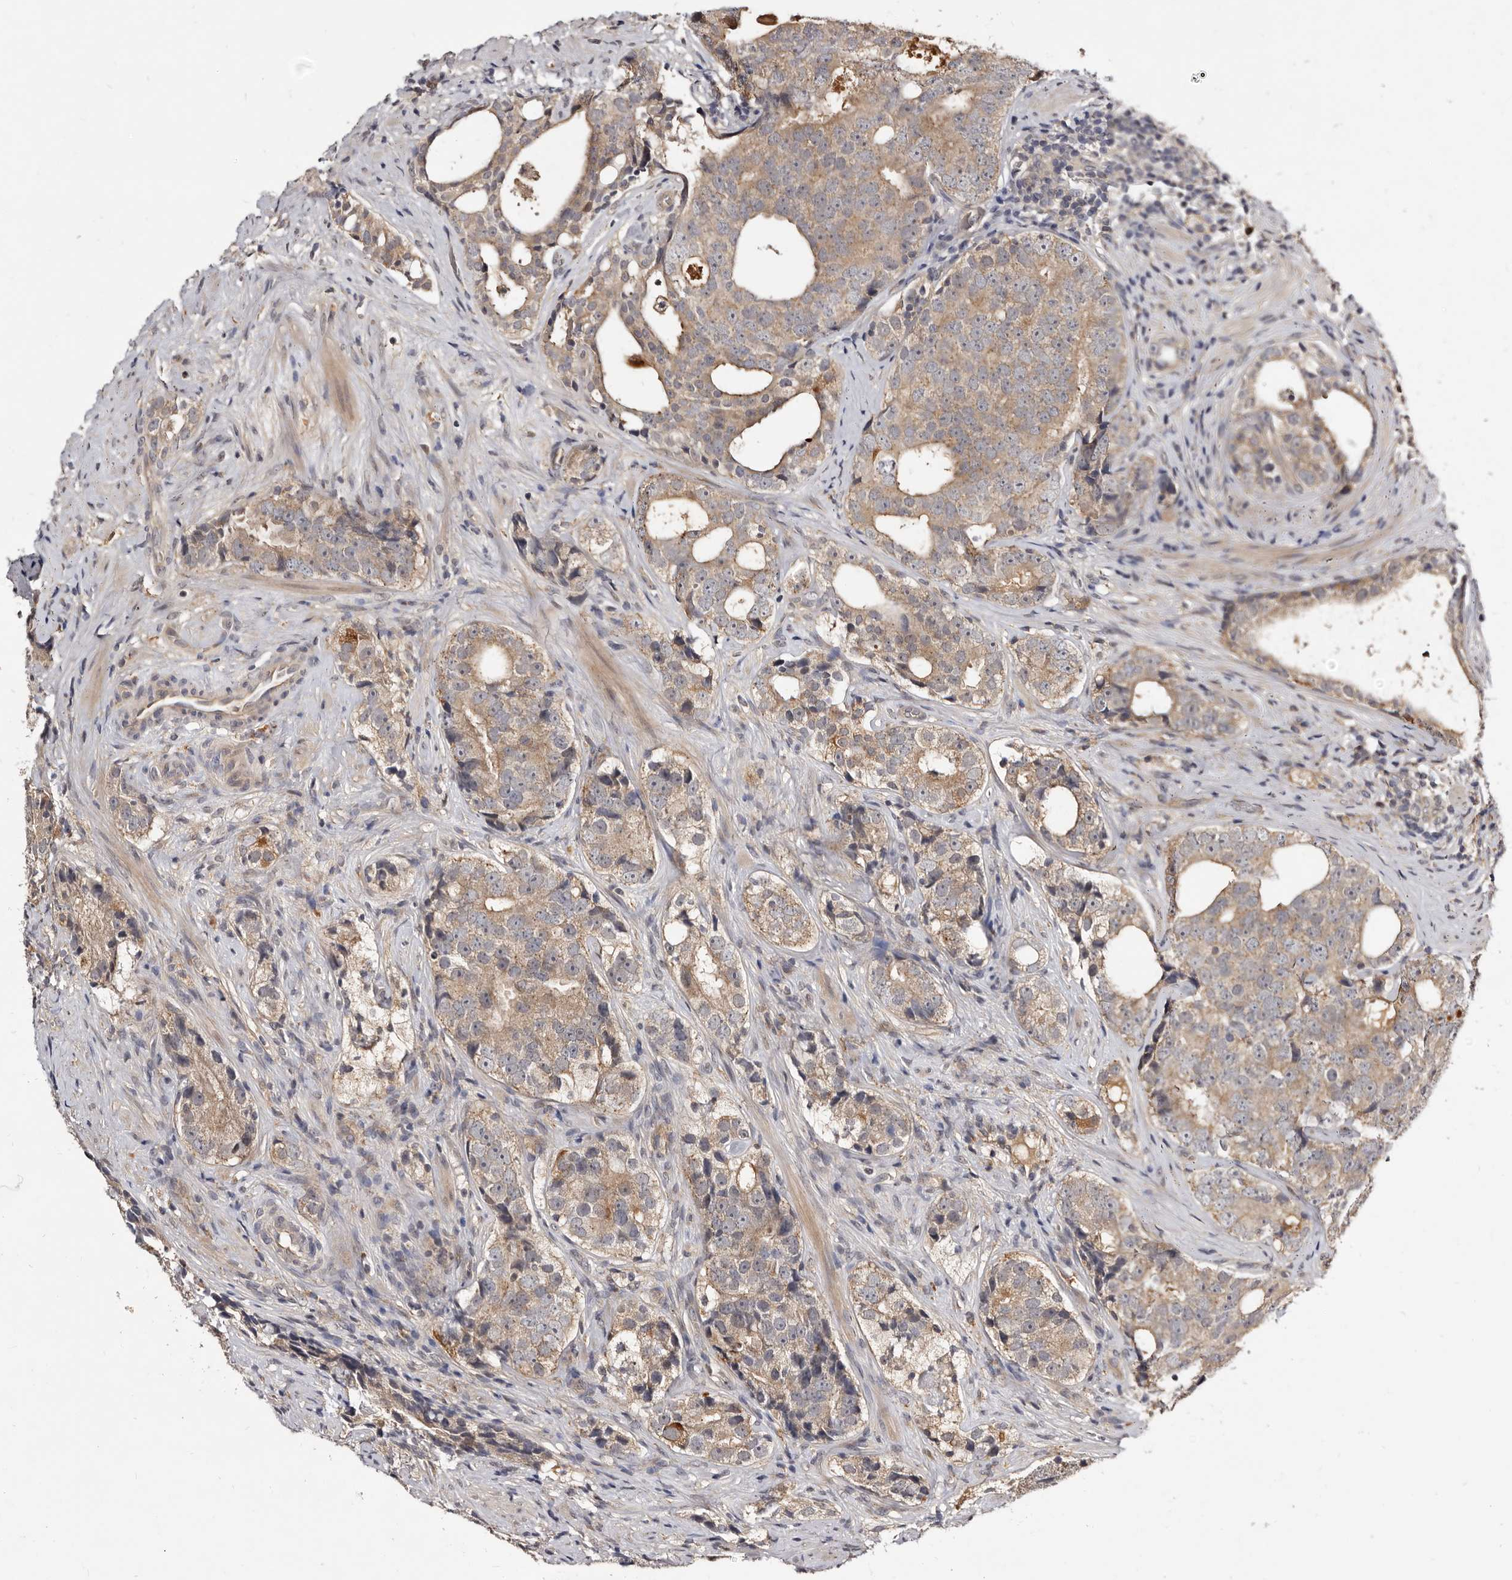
{"staining": {"intensity": "weak", "quantity": ">75%", "location": "cytoplasmic/membranous"}, "tissue": "prostate cancer", "cell_type": "Tumor cells", "image_type": "cancer", "snomed": [{"axis": "morphology", "description": "Adenocarcinoma, High grade"}, {"axis": "topography", "description": "Prostate"}], "caption": "DAB immunohistochemical staining of human prostate cancer demonstrates weak cytoplasmic/membranous protein staining in about >75% of tumor cells. The protein of interest is shown in brown color, while the nuclei are stained blue.", "gene": "INAVA", "patient": {"sex": "male", "age": 56}}